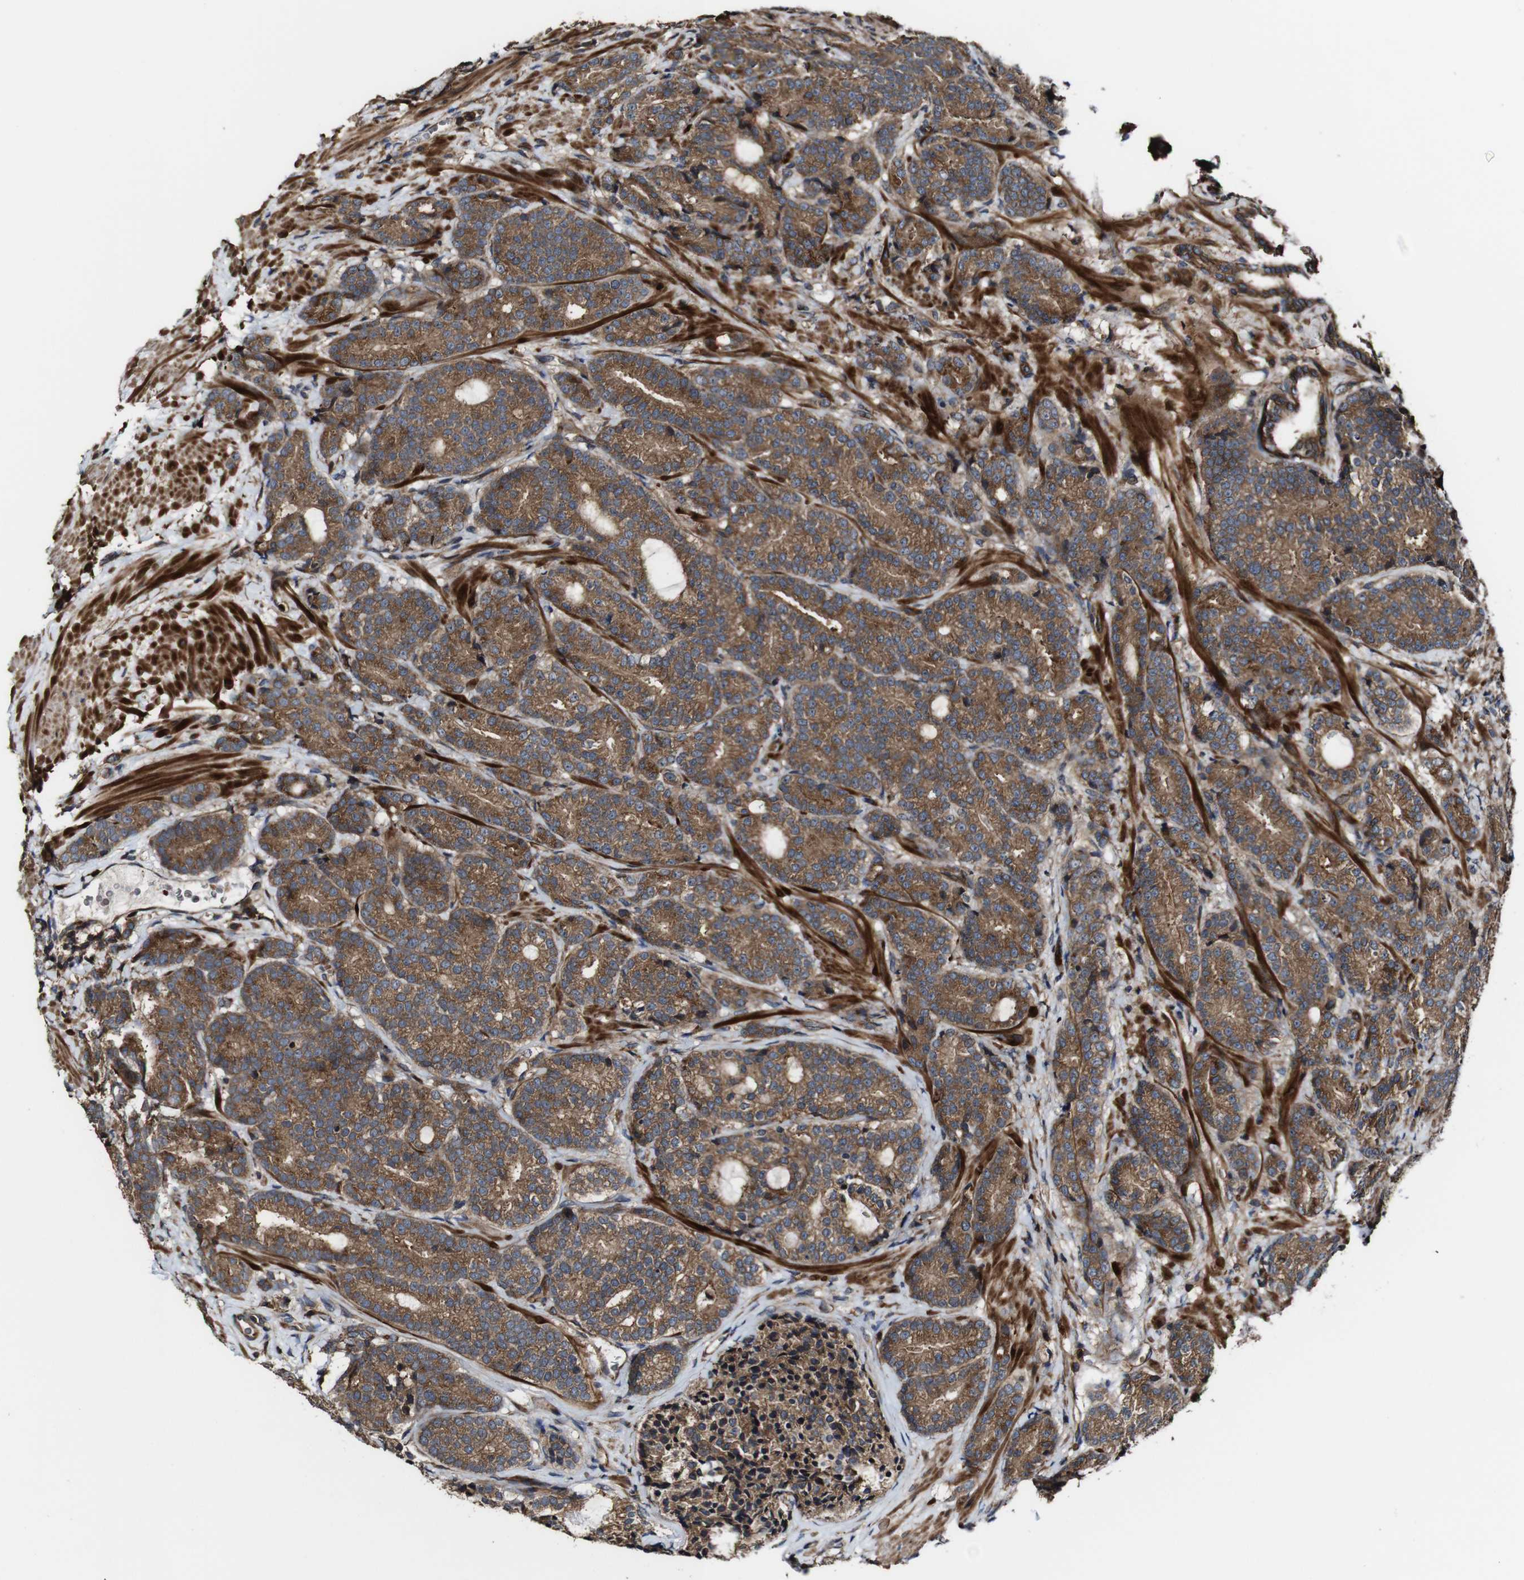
{"staining": {"intensity": "moderate", "quantity": ">75%", "location": "cytoplasmic/membranous"}, "tissue": "prostate cancer", "cell_type": "Tumor cells", "image_type": "cancer", "snomed": [{"axis": "morphology", "description": "Adenocarcinoma, High grade"}, {"axis": "topography", "description": "Prostate"}], "caption": "Immunohistochemistry (IHC) of adenocarcinoma (high-grade) (prostate) demonstrates medium levels of moderate cytoplasmic/membranous staining in approximately >75% of tumor cells. The staining was performed using DAB to visualize the protein expression in brown, while the nuclei were stained in blue with hematoxylin (Magnification: 20x).", "gene": "TNIK", "patient": {"sex": "male", "age": 61}}